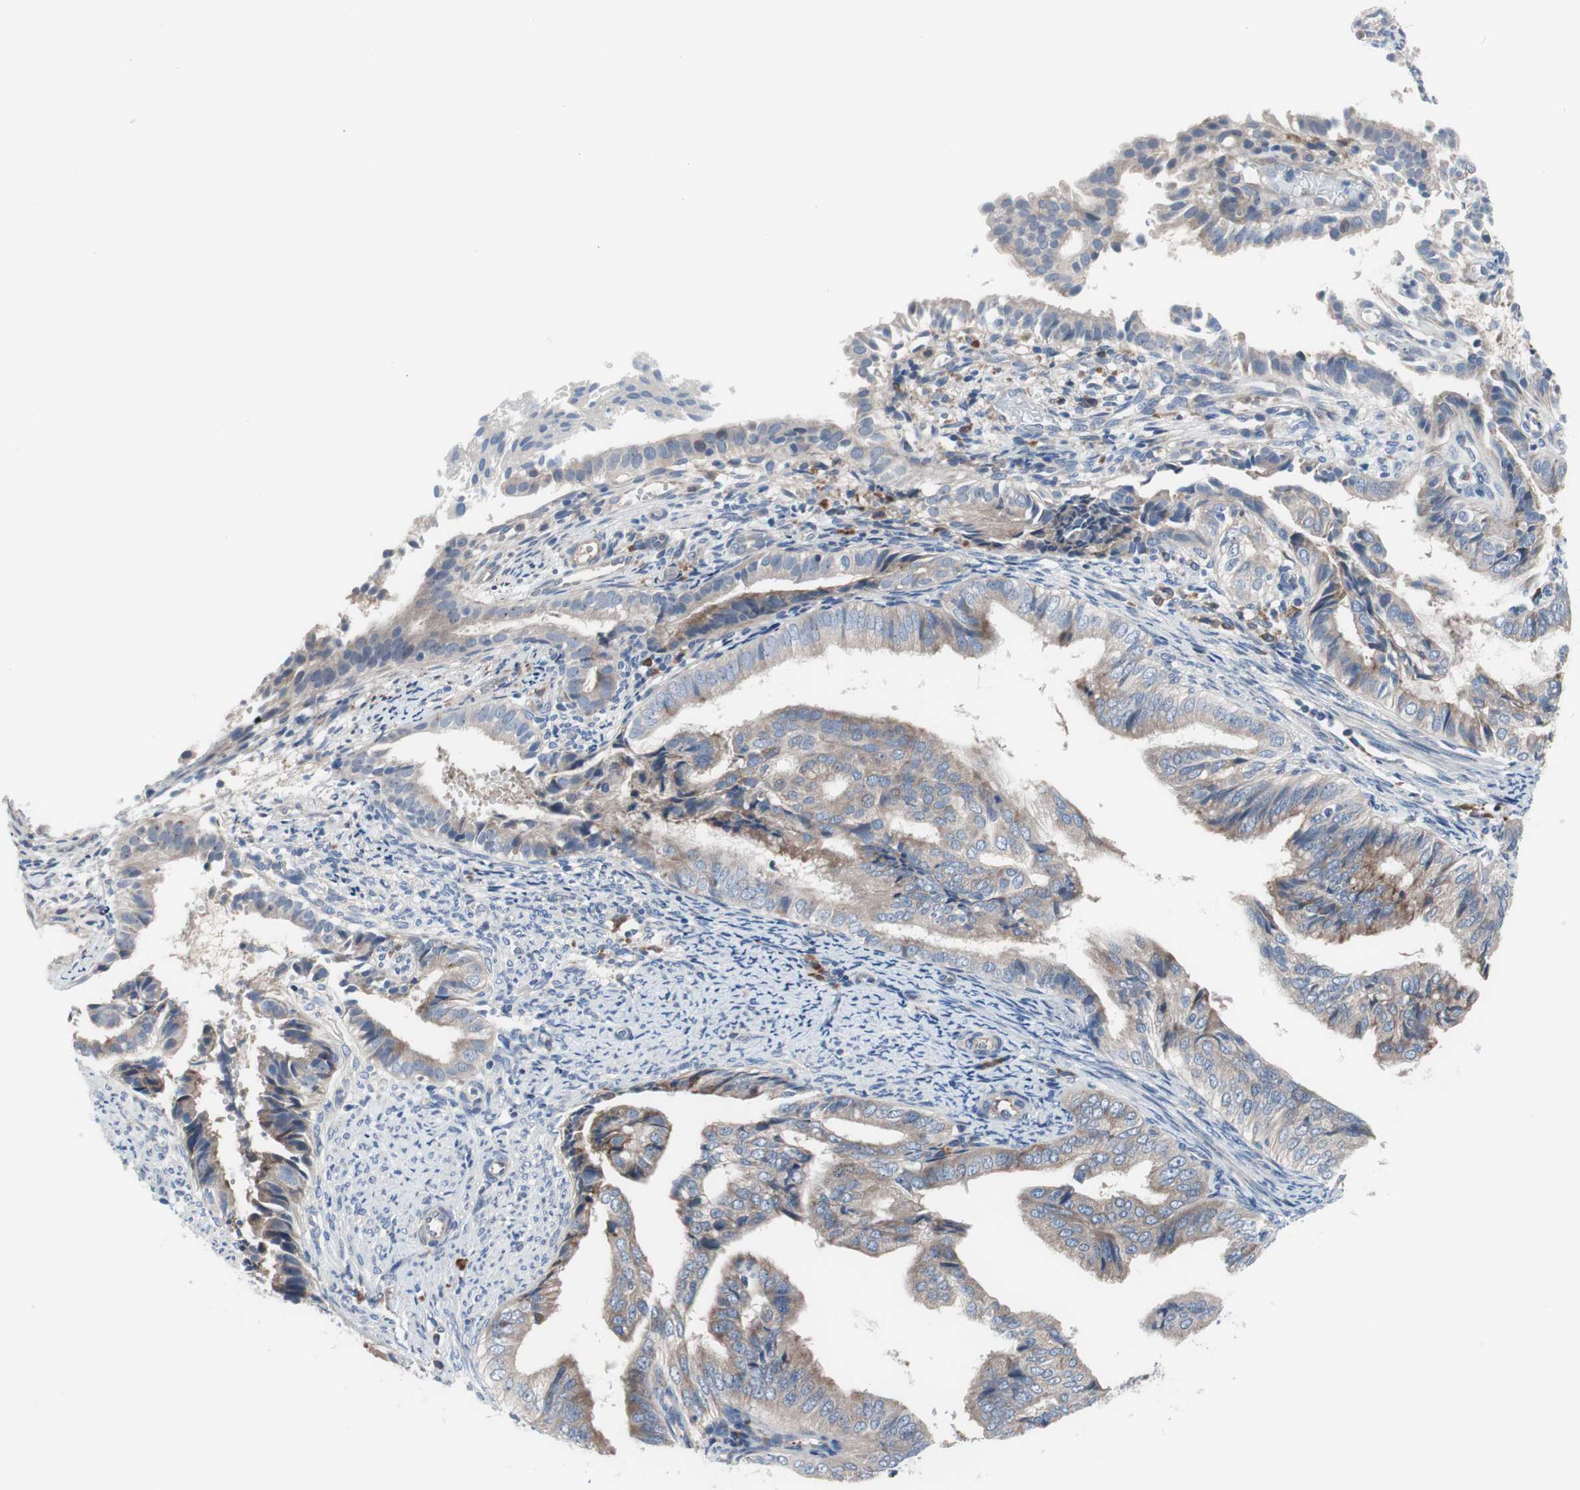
{"staining": {"intensity": "weak", "quantity": ">75%", "location": "none"}, "tissue": "endometrial cancer", "cell_type": "Tumor cells", "image_type": "cancer", "snomed": [{"axis": "morphology", "description": "Adenocarcinoma, NOS"}, {"axis": "topography", "description": "Endometrium"}], "caption": "Immunohistochemistry (IHC) (DAB (3,3'-diaminobenzidine)) staining of adenocarcinoma (endometrial) demonstrates weak None protein staining in approximately >75% of tumor cells. (DAB (3,3'-diaminobenzidine) IHC, brown staining for protein, blue staining for nuclei).", "gene": "KANSL1", "patient": {"sex": "female", "age": 58}}